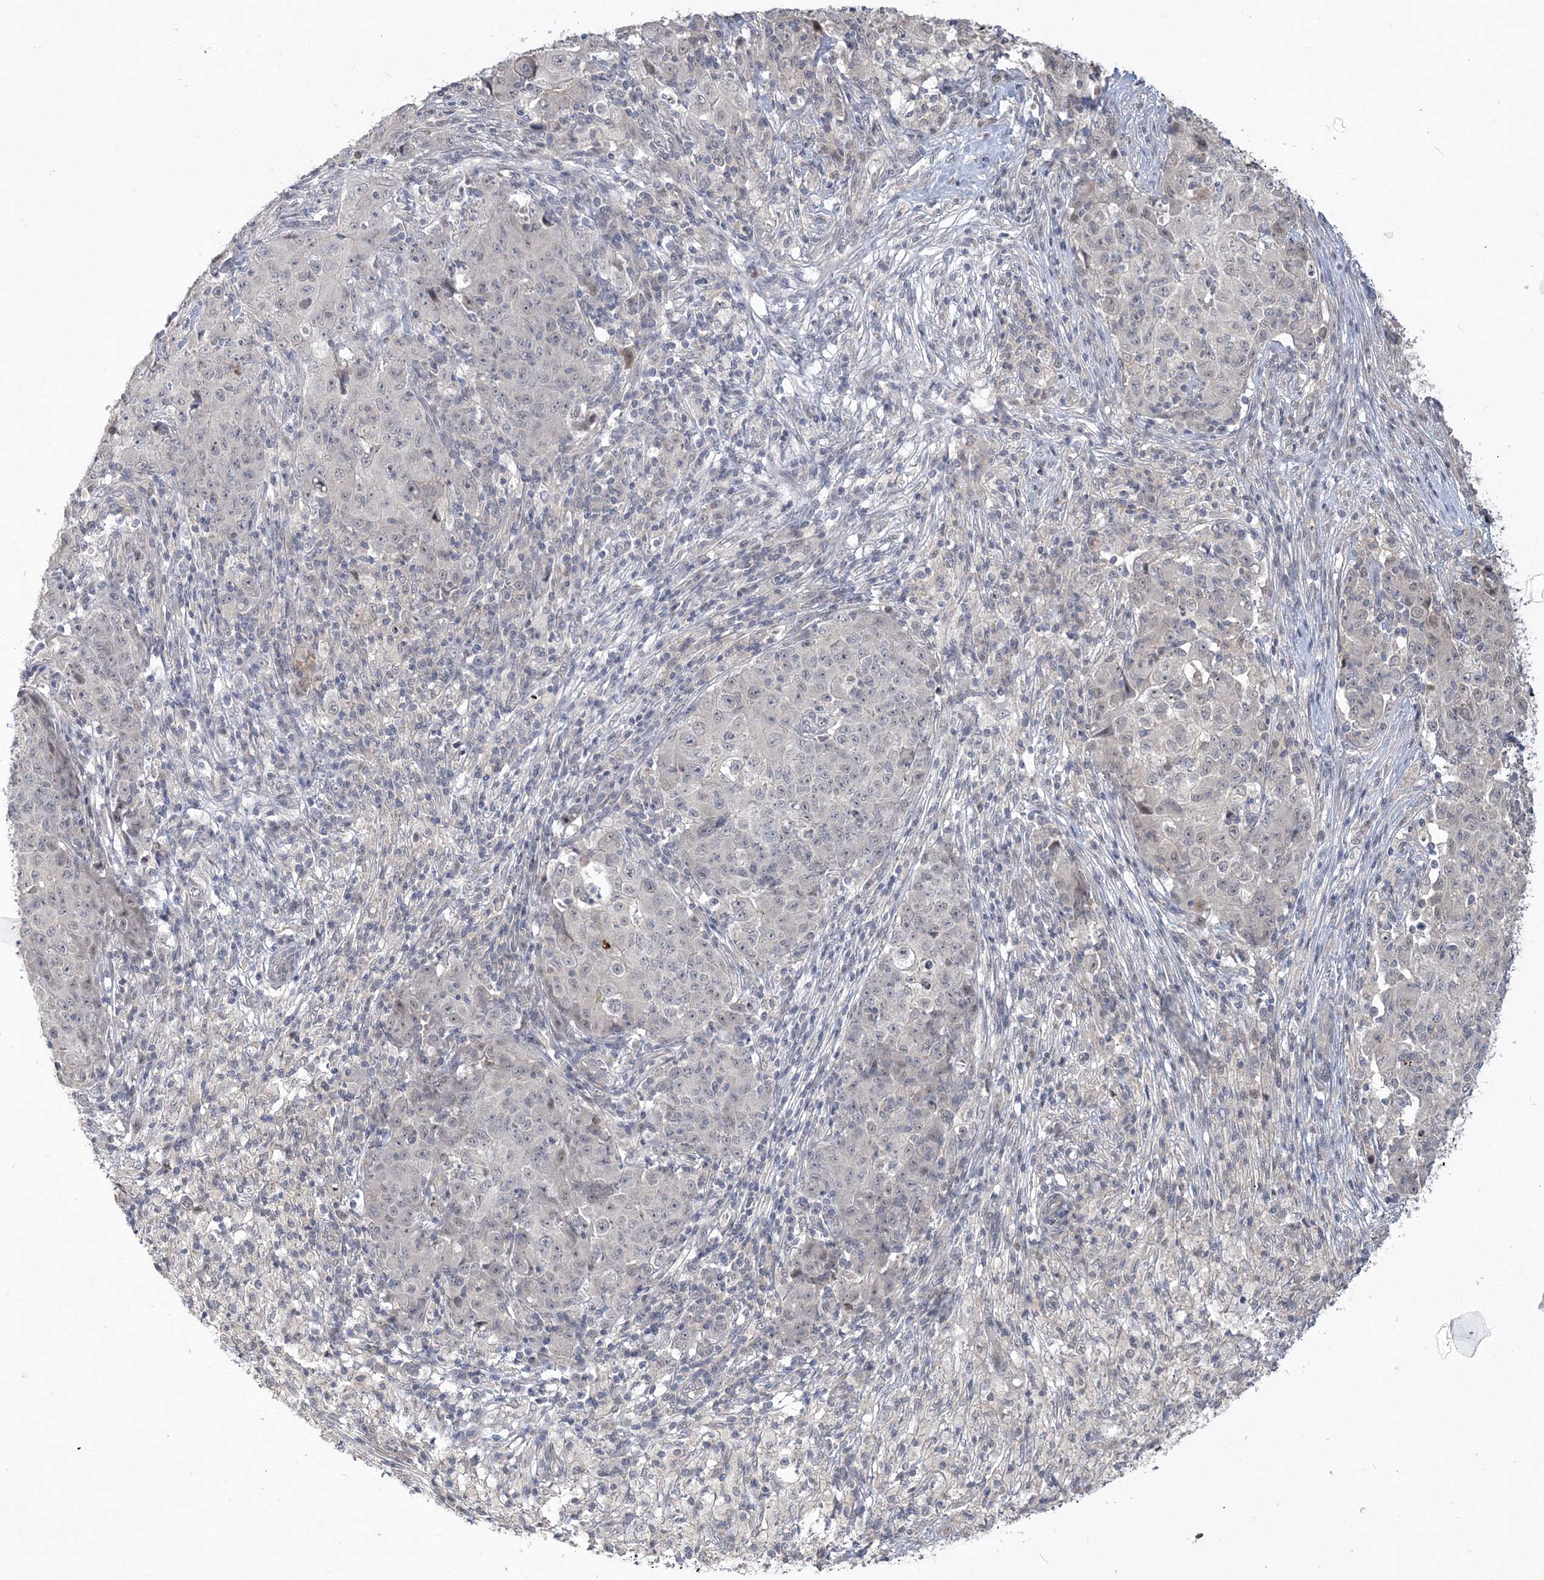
{"staining": {"intensity": "negative", "quantity": "none", "location": "none"}, "tissue": "ovarian cancer", "cell_type": "Tumor cells", "image_type": "cancer", "snomed": [{"axis": "morphology", "description": "Carcinoma, endometroid"}, {"axis": "topography", "description": "Ovary"}], "caption": "Protein analysis of endometroid carcinoma (ovarian) displays no significant positivity in tumor cells.", "gene": "TSPEAR", "patient": {"sex": "female", "age": 42}}